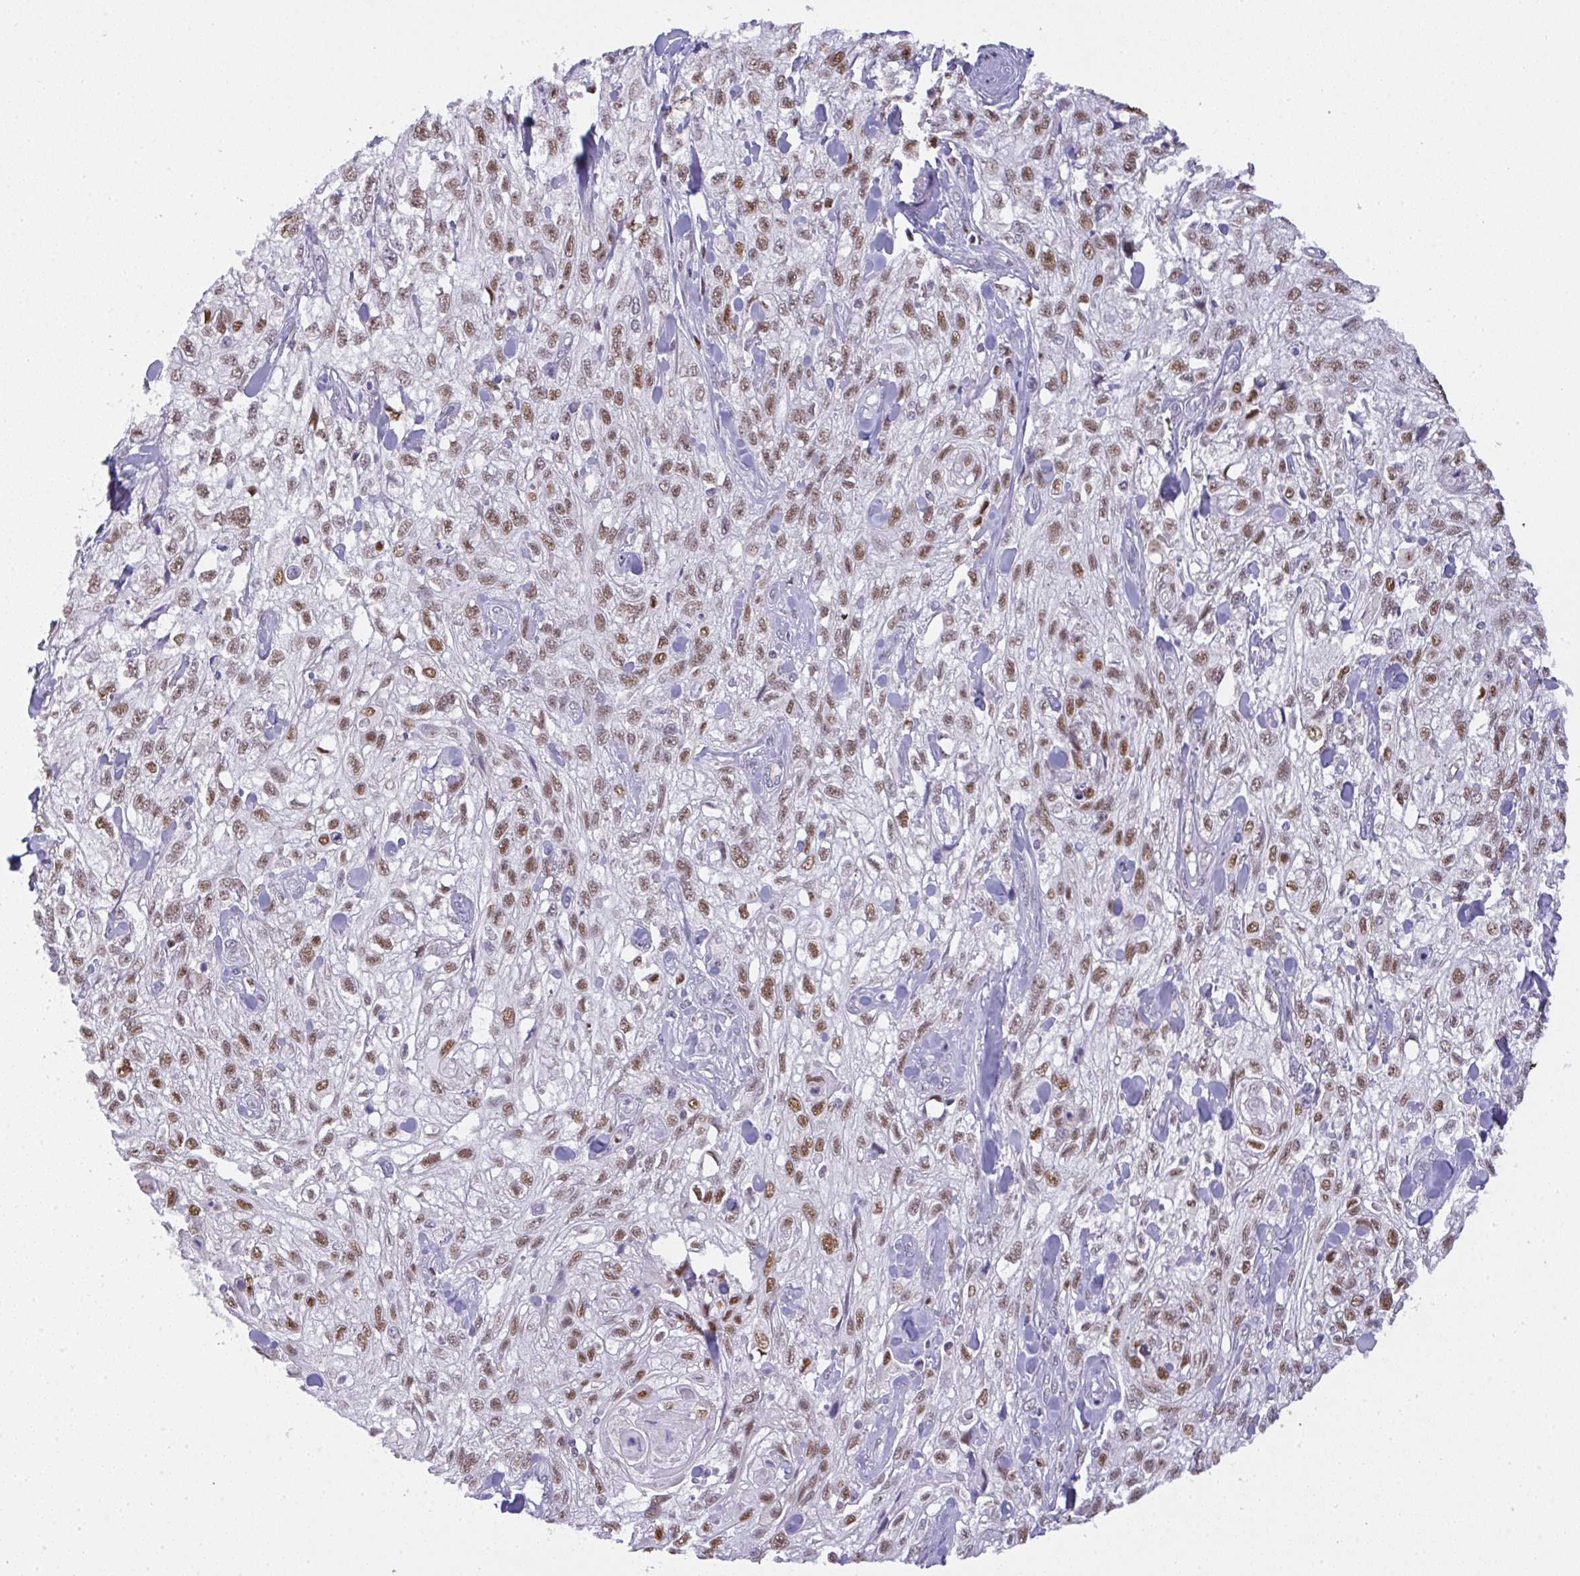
{"staining": {"intensity": "moderate", "quantity": ">75%", "location": "nuclear"}, "tissue": "skin cancer", "cell_type": "Tumor cells", "image_type": "cancer", "snomed": [{"axis": "morphology", "description": "Squamous cell carcinoma, NOS"}, {"axis": "topography", "description": "Skin"}, {"axis": "topography", "description": "Vulva"}], "caption": "Immunohistochemistry photomicrograph of neoplastic tissue: human skin cancer stained using immunohistochemistry reveals medium levels of moderate protein expression localized specifically in the nuclear of tumor cells, appearing as a nuclear brown color.", "gene": "BBX", "patient": {"sex": "female", "age": 86}}